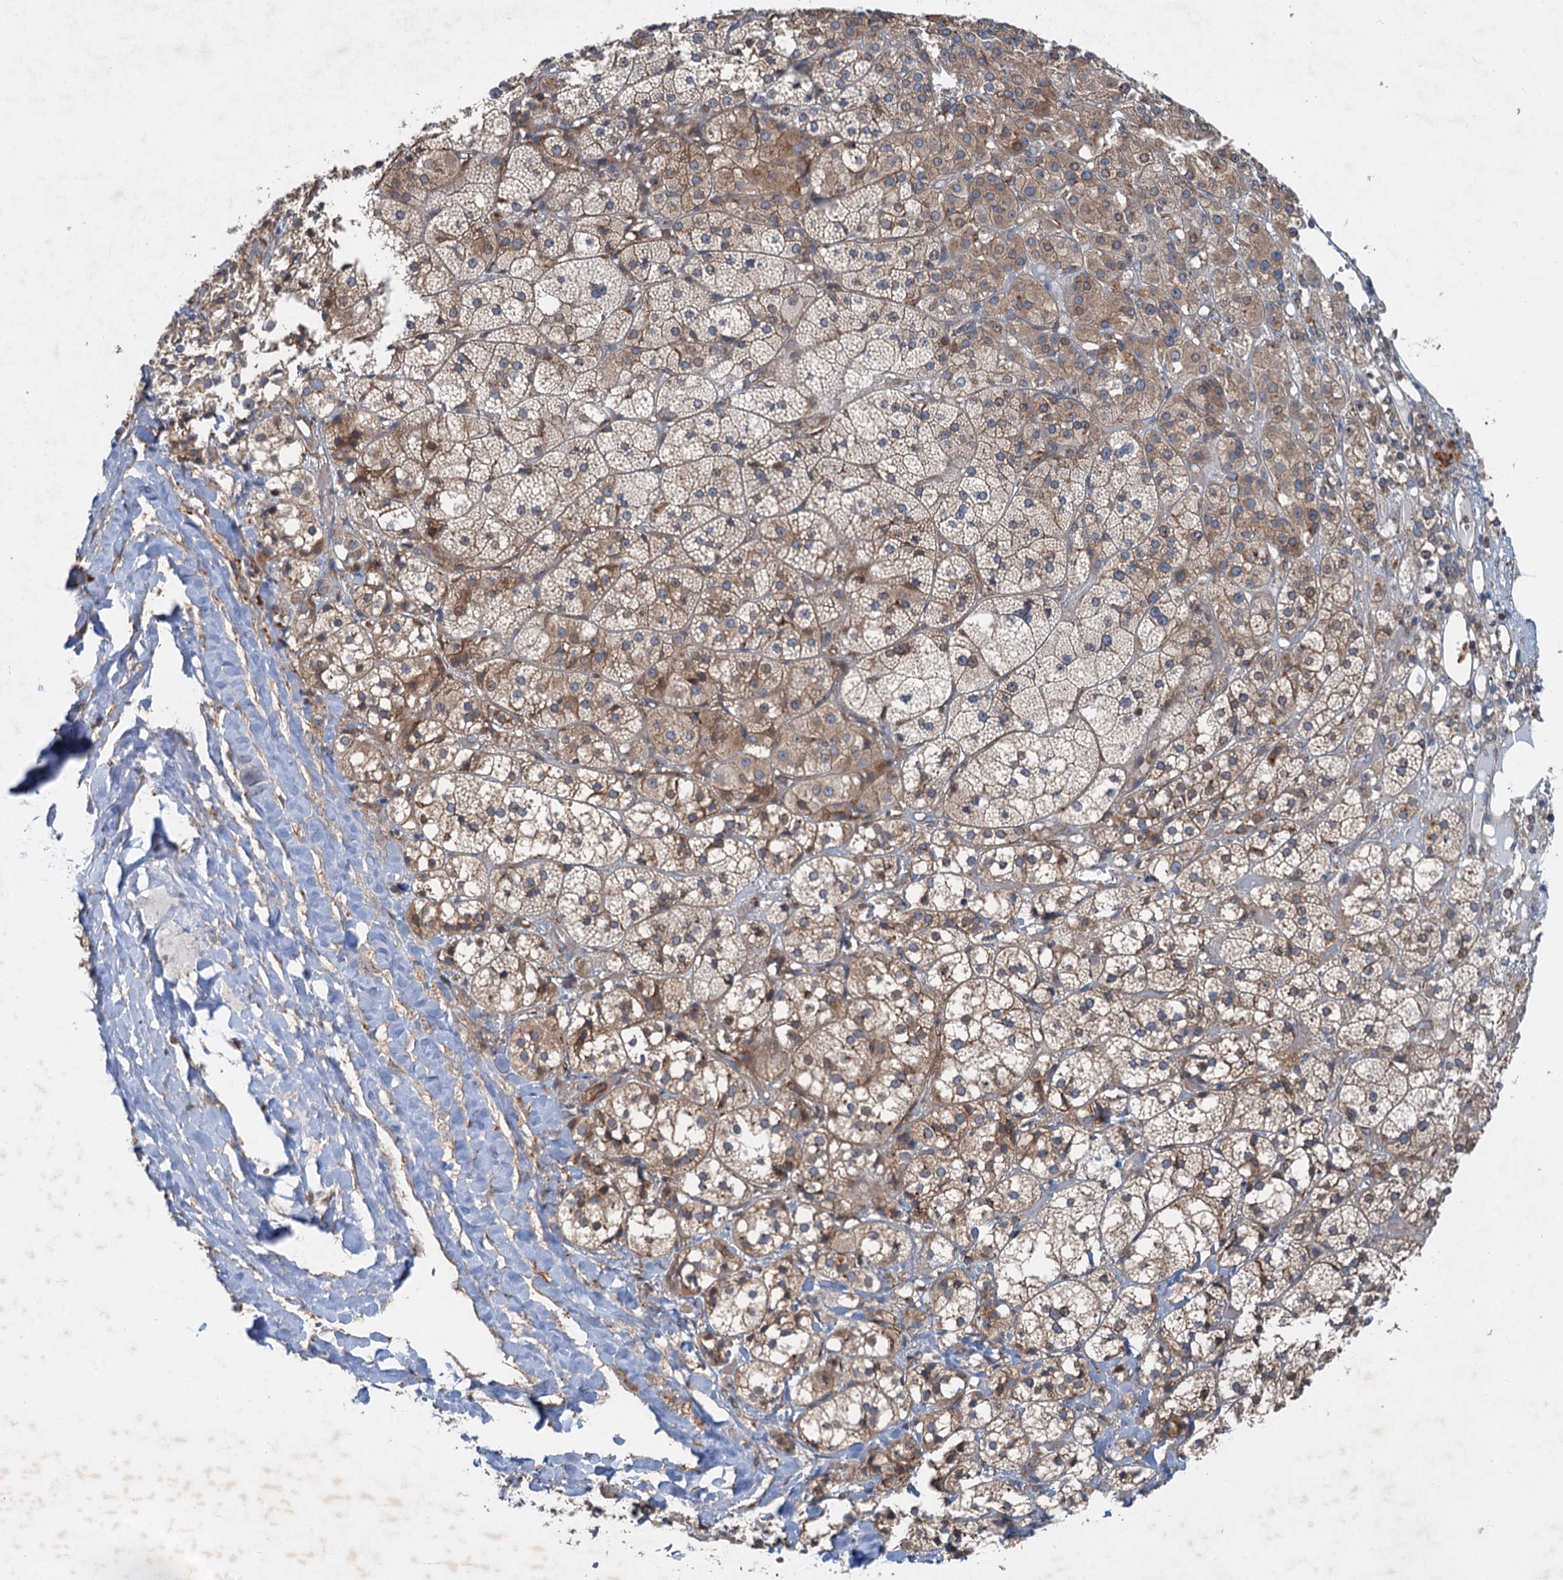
{"staining": {"intensity": "moderate", "quantity": ">75%", "location": "cytoplasmic/membranous,nuclear"}, "tissue": "adrenal gland", "cell_type": "Glandular cells", "image_type": "normal", "snomed": [{"axis": "morphology", "description": "Normal tissue, NOS"}, {"axis": "topography", "description": "Adrenal gland"}], "caption": "Protein staining by immunohistochemistry (IHC) exhibits moderate cytoplasmic/membranous,nuclear expression in approximately >75% of glandular cells in normal adrenal gland.", "gene": "ANKRD26", "patient": {"sex": "female", "age": 61}}